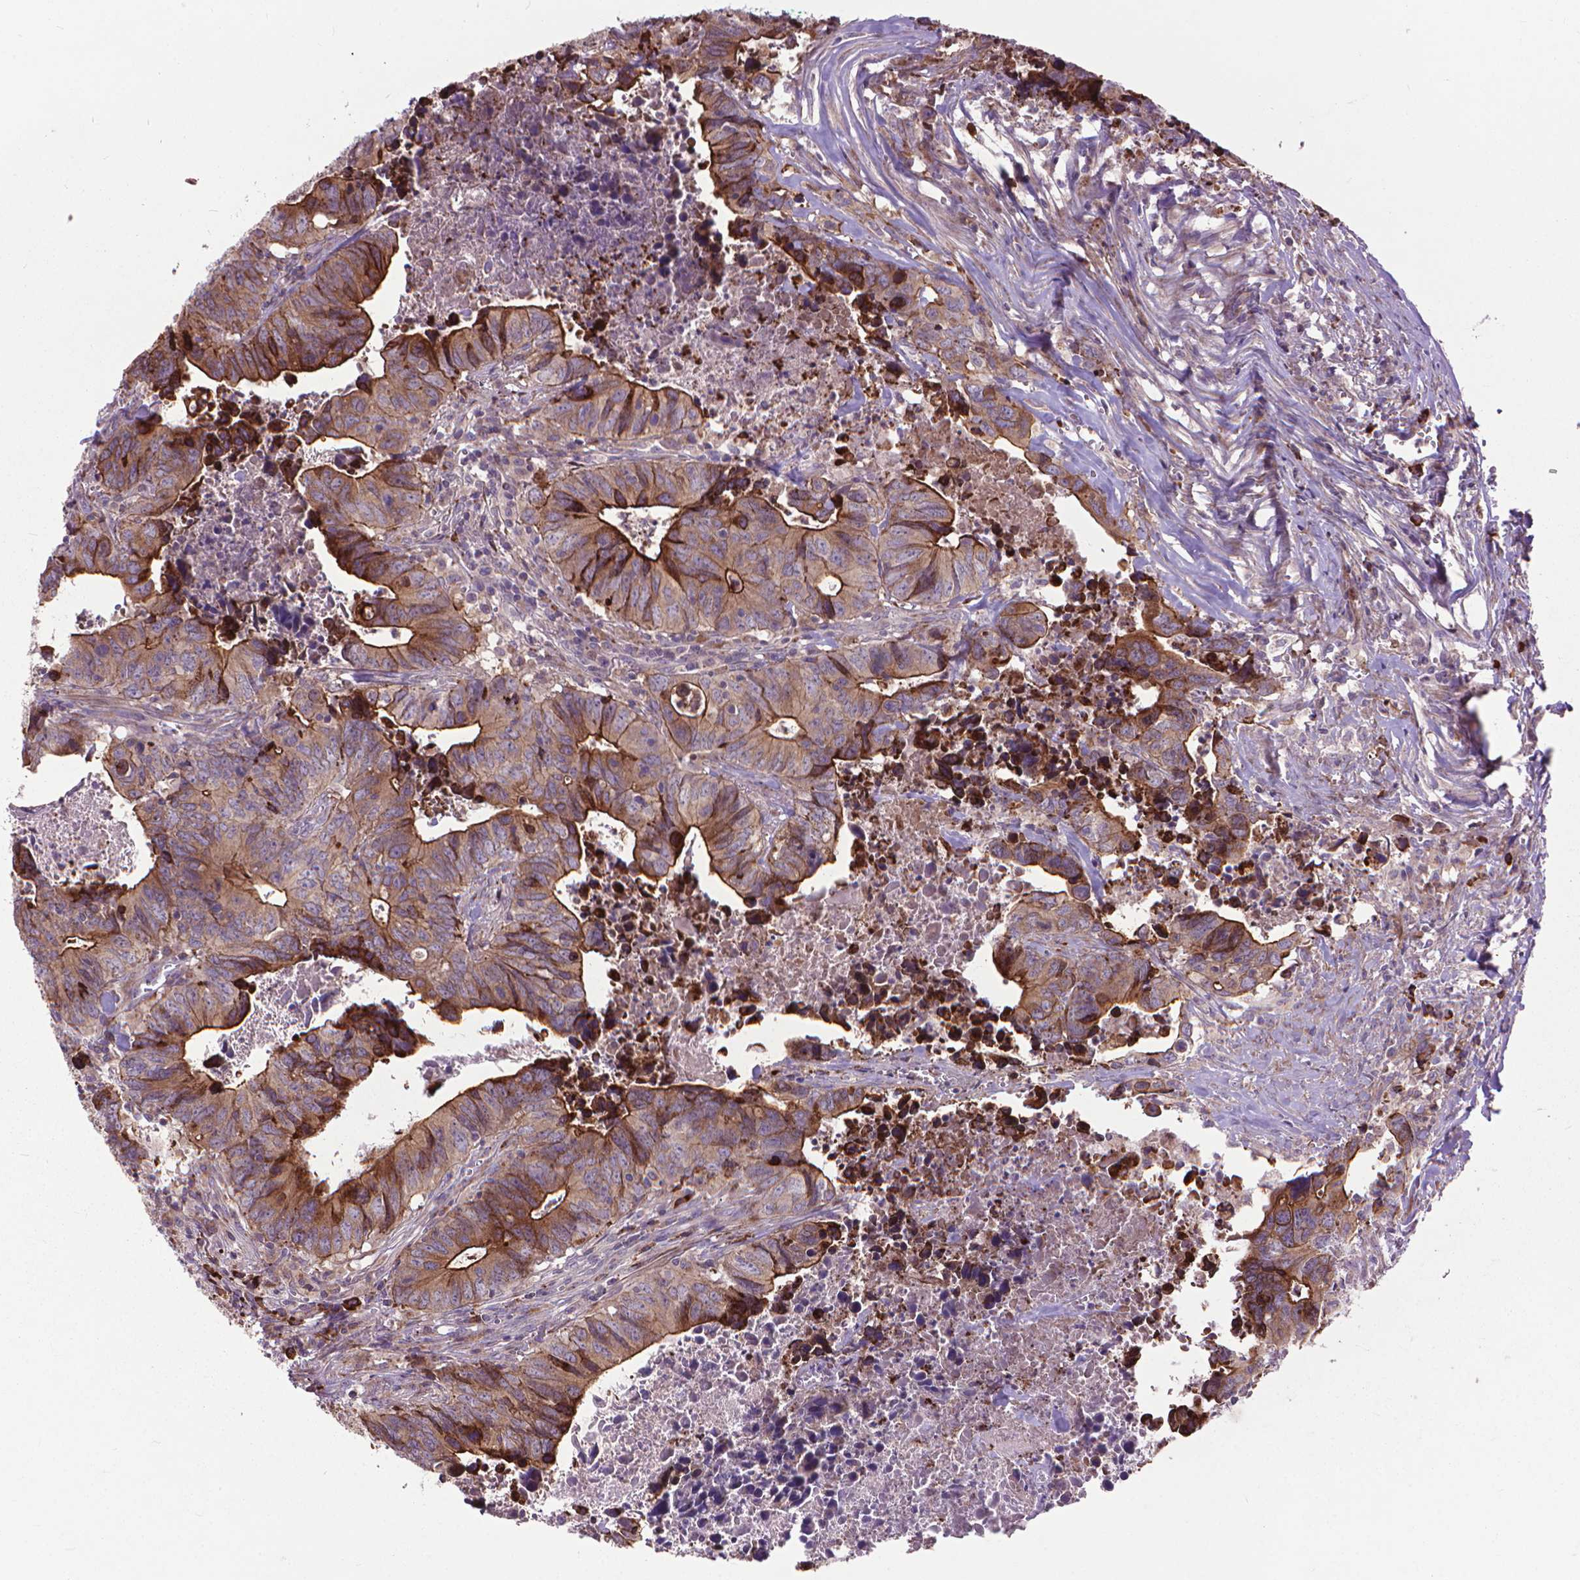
{"staining": {"intensity": "moderate", "quantity": ">75%", "location": "cytoplasmic/membranous"}, "tissue": "colorectal cancer", "cell_type": "Tumor cells", "image_type": "cancer", "snomed": [{"axis": "morphology", "description": "Adenocarcinoma, NOS"}, {"axis": "topography", "description": "Colon"}], "caption": "Tumor cells exhibit medium levels of moderate cytoplasmic/membranous expression in about >75% of cells in adenocarcinoma (colorectal).", "gene": "MYH14", "patient": {"sex": "female", "age": 82}}